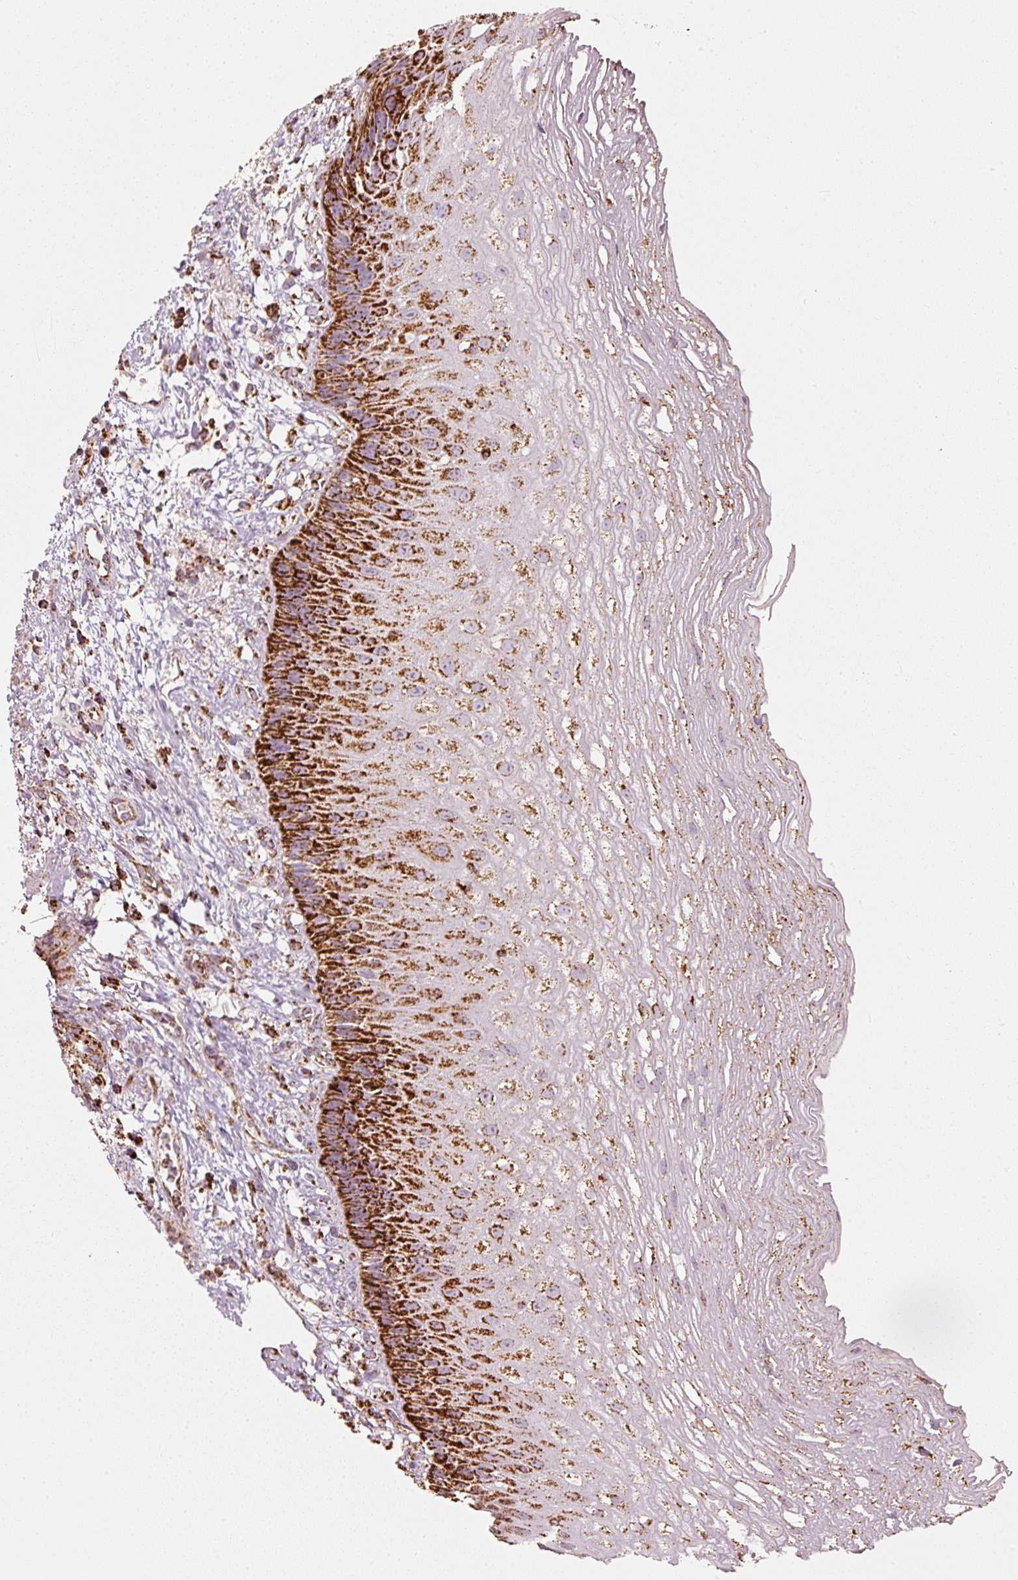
{"staining": {"intensity": "strong", "quantity": ">75%", "location": "cytoplasmic/membranous"}, "tissue": "esophagus", "cell_type": "Squamous epithelial cells", "image_type": "normal", "snomed": [{"axis": "morphology", "description": "Normal tissue, NOS"}, {"axis": "topography", "description": "Esophagus"}], "caption": "IHC micrograph of benign esophagus stained for a protein (brown), which shows high levels of strong cytoplasmic/membranous positivity in about >75% of squamous epithelial cells.", "gene": "UQCRC1", "patient": {"sex": "male", "age": 60}}